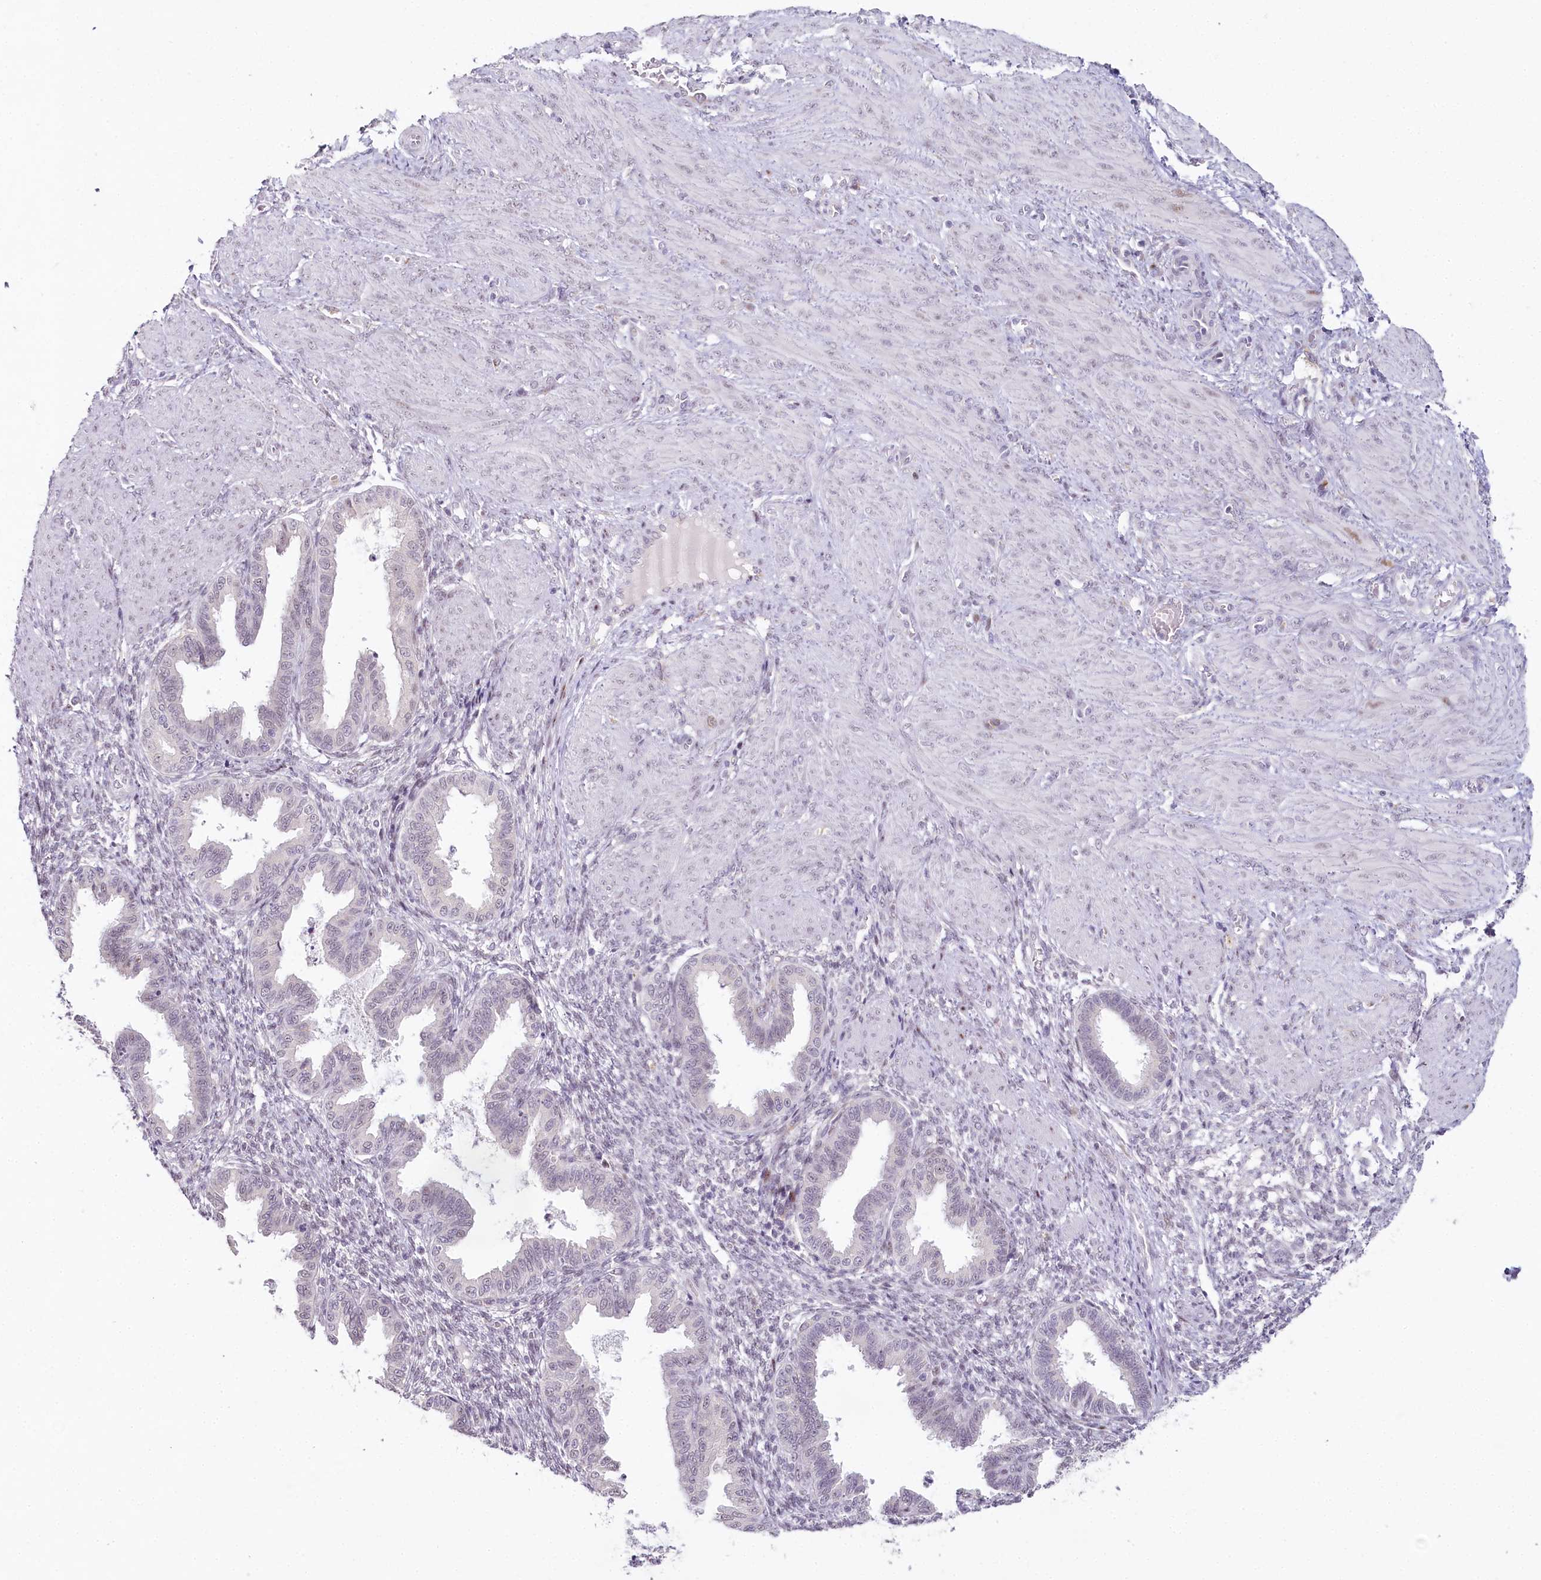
{"staining": {"intensity": "negative", "quantity": "none", "location": "none"}, "tissue": "endometrium", "cell_type": "Cells in endometrial stroma", "image_type": "normal", "snomed": [{"axis": "morphology", "description": "Normal tissue, NOS"}, {"axis": "topography", "description": "Endometrium"}], "caption": "Cells in endometrial stroma show no significant positivity in unremarkable endometrium. (IHC, brightfield microscopy, high magnification).", "gene": "HPD", "patient": {"sex": "female", "age": 33}}